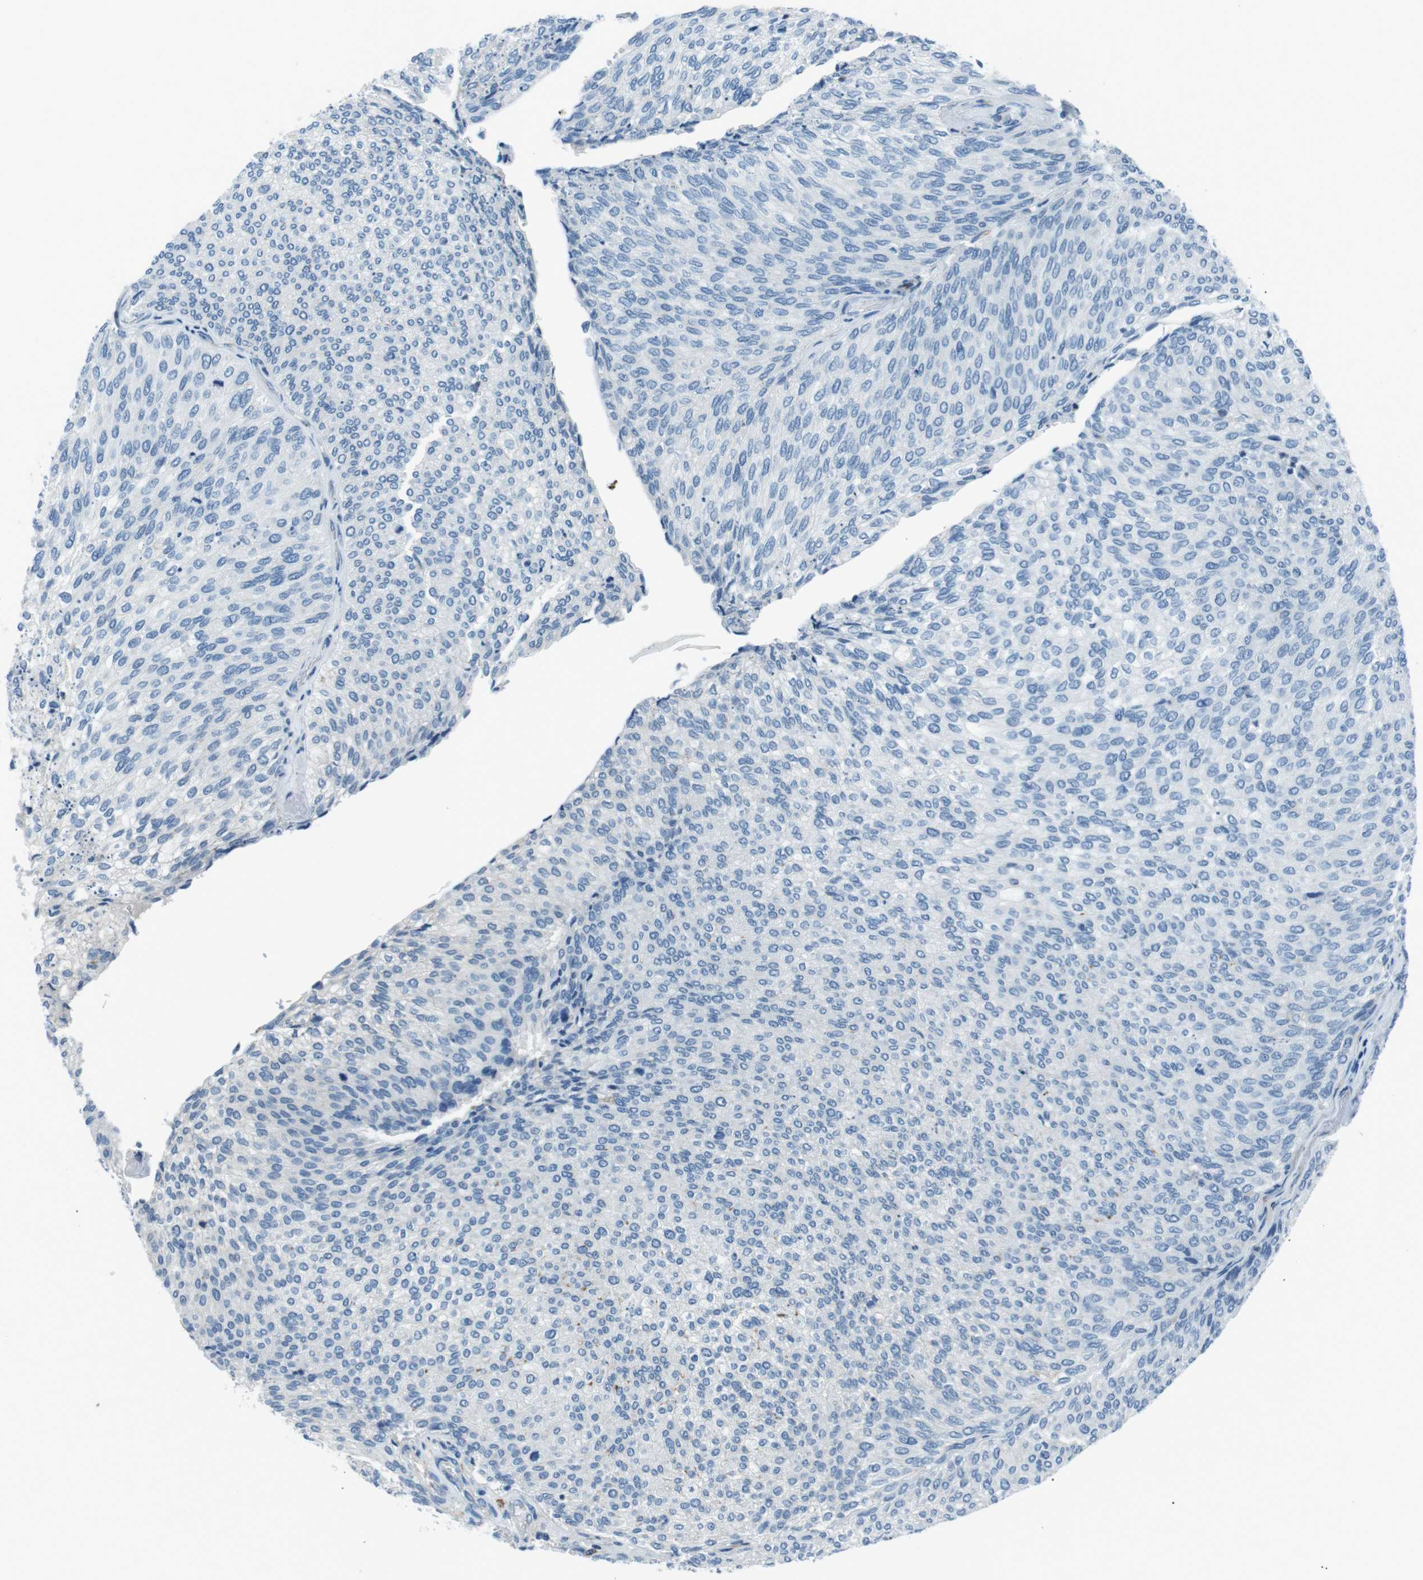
{"staining": {"intensity": "negative", "quantity": "none", "location": "none"}, "tissue": "urothelial cancer", "cell_type": "Tumor cells", "image_type": "cancer", "snomed": [{"axis": "morphology", "description": "Urothelial carcinoma, Low grade"}, {"axis": "topography", "description": "Urinary bladder"}], "caption": "Immunohistochemistry (IHC) micrograph of human urothelial carcinoma (low-grade) stained for a protein (brown), which demonstrates no expression in tumor cells.", "gene": "CSF2RA", "patient": {"sex": "female", "age": 79}}